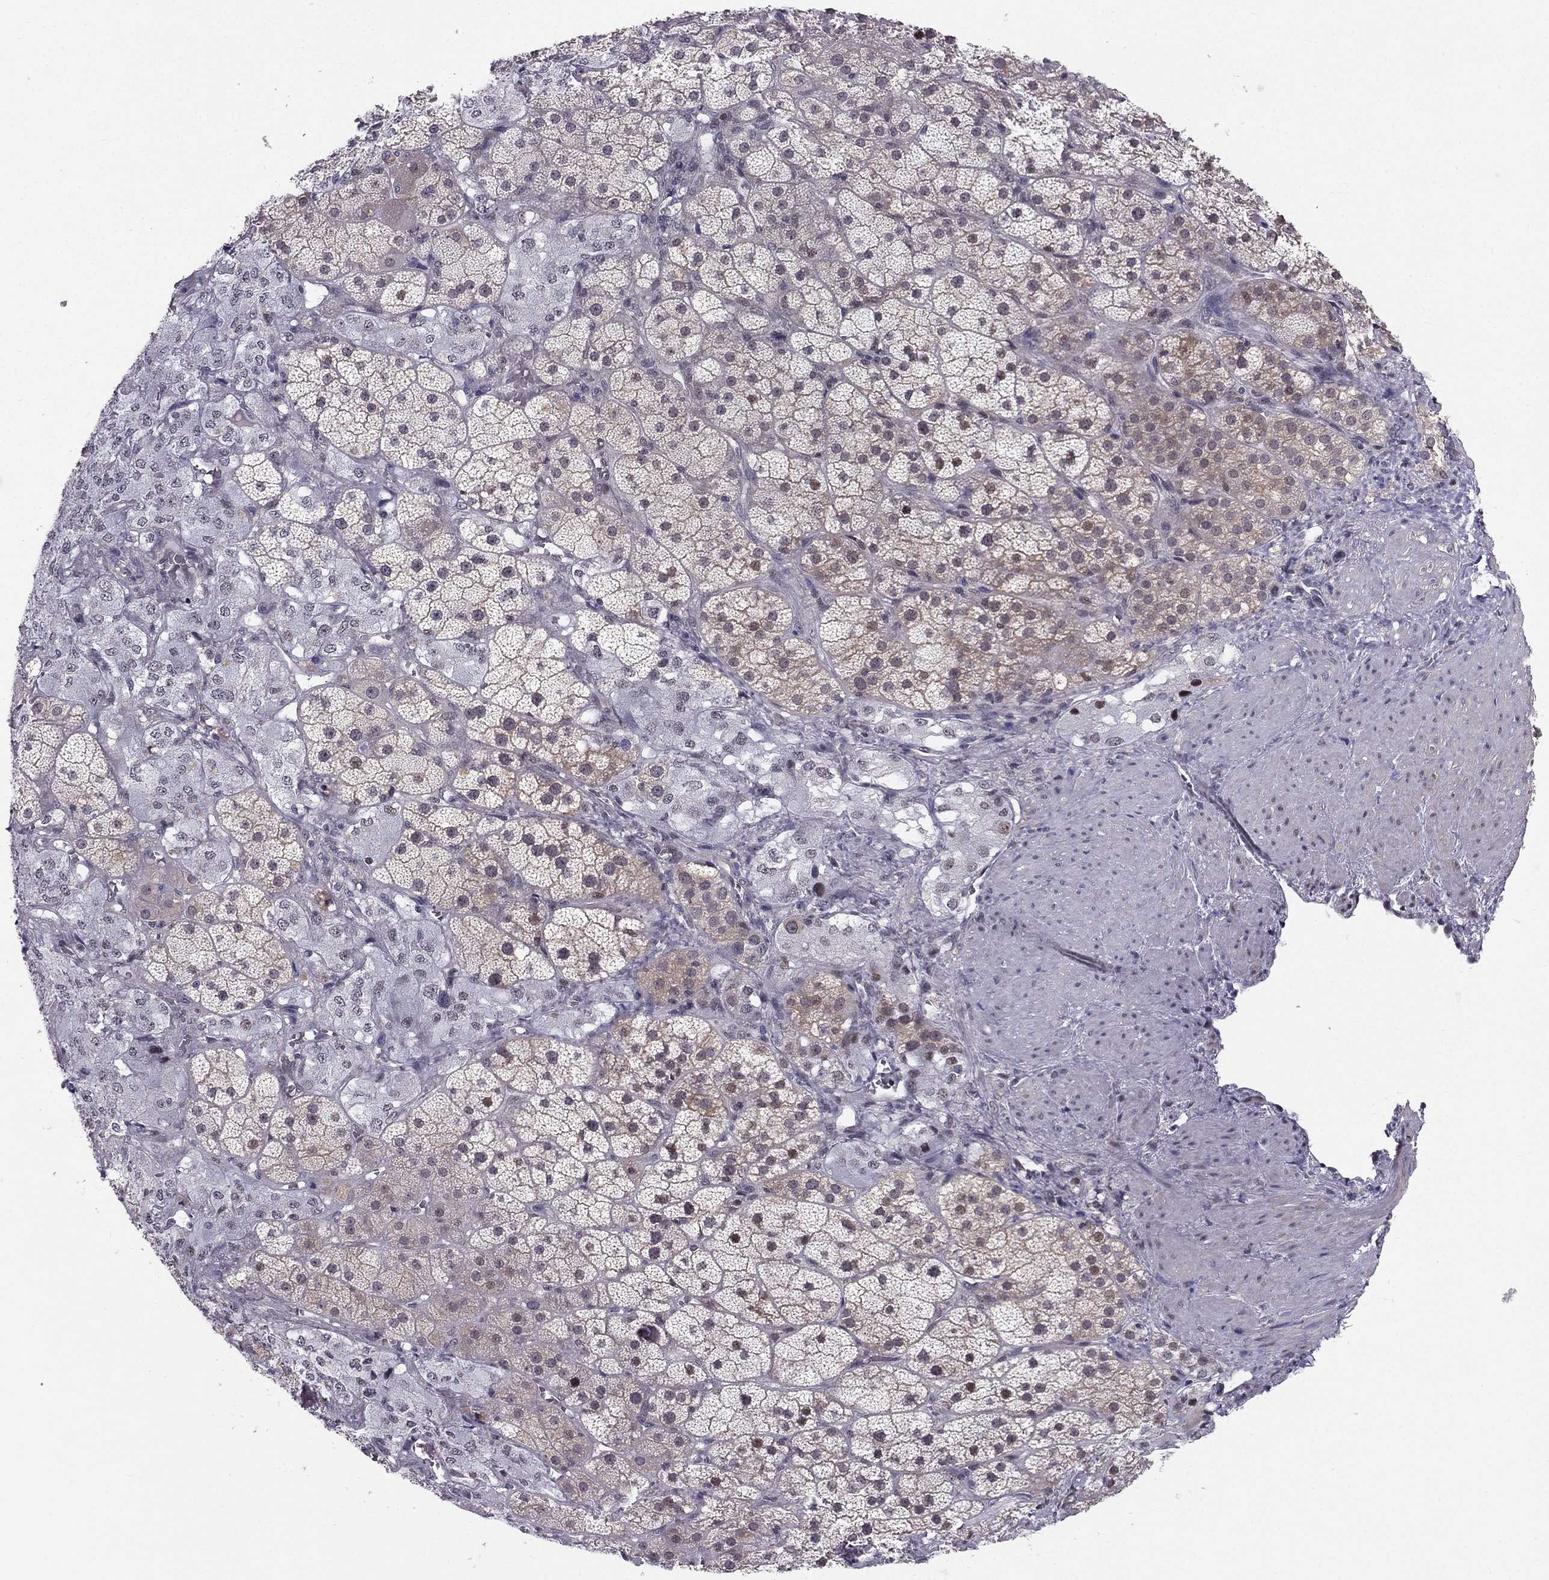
{"staining": {"intensity": "weak", "quantity": "<25%", "location": "nuclear"}, "tissue": "adrenal gland", "cell_type": "Glandular cells", "image_type": "normal", "snomed": [{"axis": "morphology", "description": "Normal tissue, NOS"}, {"axis": "topography", "description": "Adrenal gland"}], "caption": "Immunohistochemical staining of normal human adrenal gland shows no significant staining in glandular cells.", "gene": "RPRD2", "patient": {"sex": "male", "age": 57}}